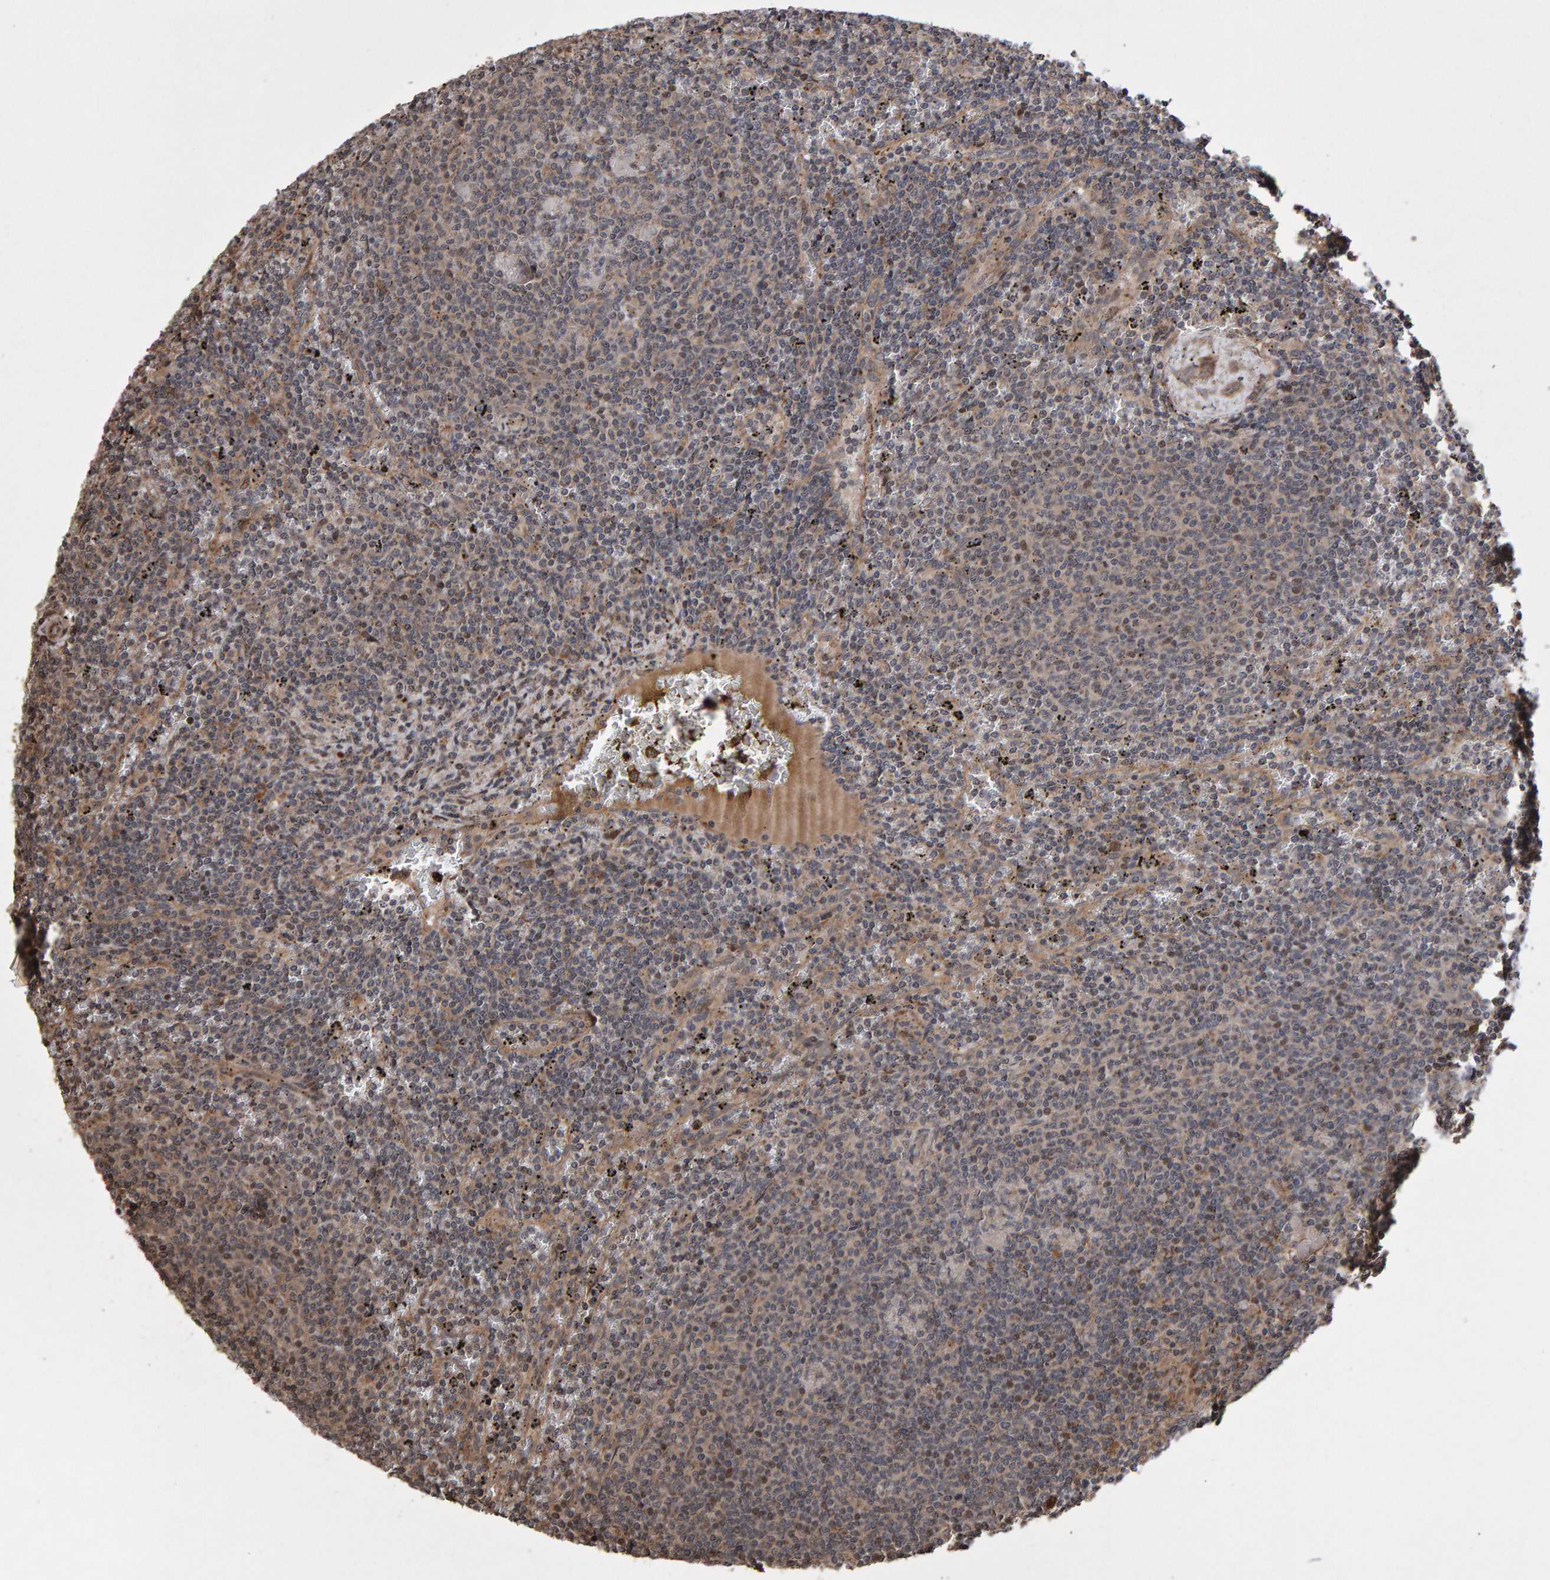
{"staining": {"intensity": "weak", "quantity": ">75%", "location": "cytoplasmic/membranous"}, "tissue": "lymphoma", "cell_type": "Tumor cells", "image_type": "cancer", "snomed": [{"axis": "morphology", "description": "Malignant lymphoma, non-Hodgkin's type, Low grade"}, {"axis": "topography", "description": "Spleen"}], "caption": "Human malignant lymphoma, non-Hodgkin's type (low-grade) stained with a brown dye demonstrates weak cytoplasmic/membranous positive positivity in about >75% of tumor cells.", "gene": "PECR", "patient": {"sex": "female", "age": 50}}